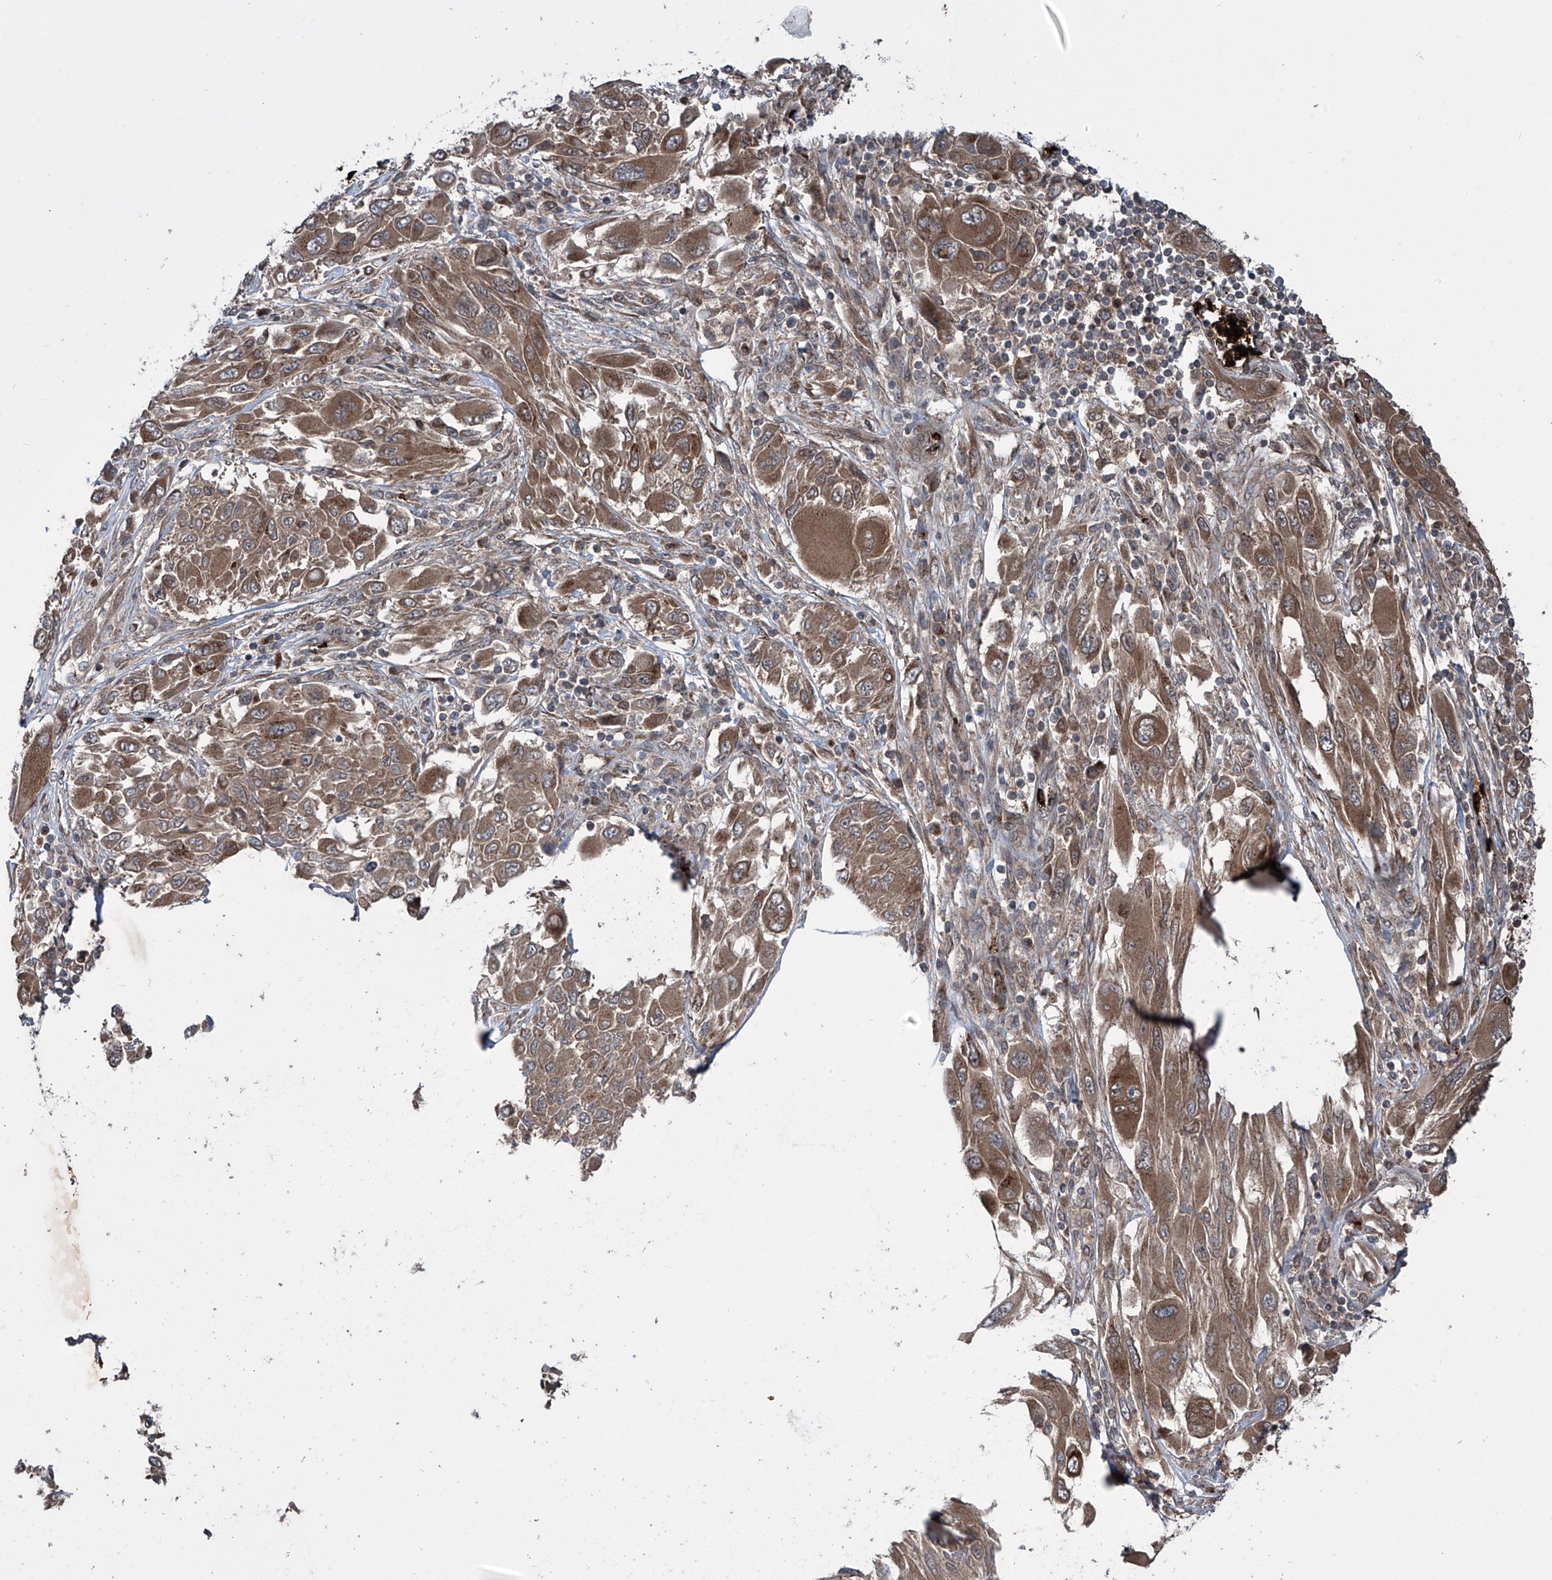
{"staining": {"intensity": "moderate", "quantity": ">75%", "location": "cytoplasmic/membranous"}, "tissue": "melanoma", "cell_type": "Tumor cells", "image_type": "cancer", "snomed": [{"axis": "morphology", "description": "Malignant melanoma, NOS"}, {"axis": "topography", "description": "Skin"}], "caption": "Moderate cytoplasmic/membranous positivity for a protein is appreciated in approximately >75% of tumor cells of malignant melanoma using immunohistochemistry (IHC).", "gene": "ZDHHC9", "patient": {"sex": "female", "age": 91}}